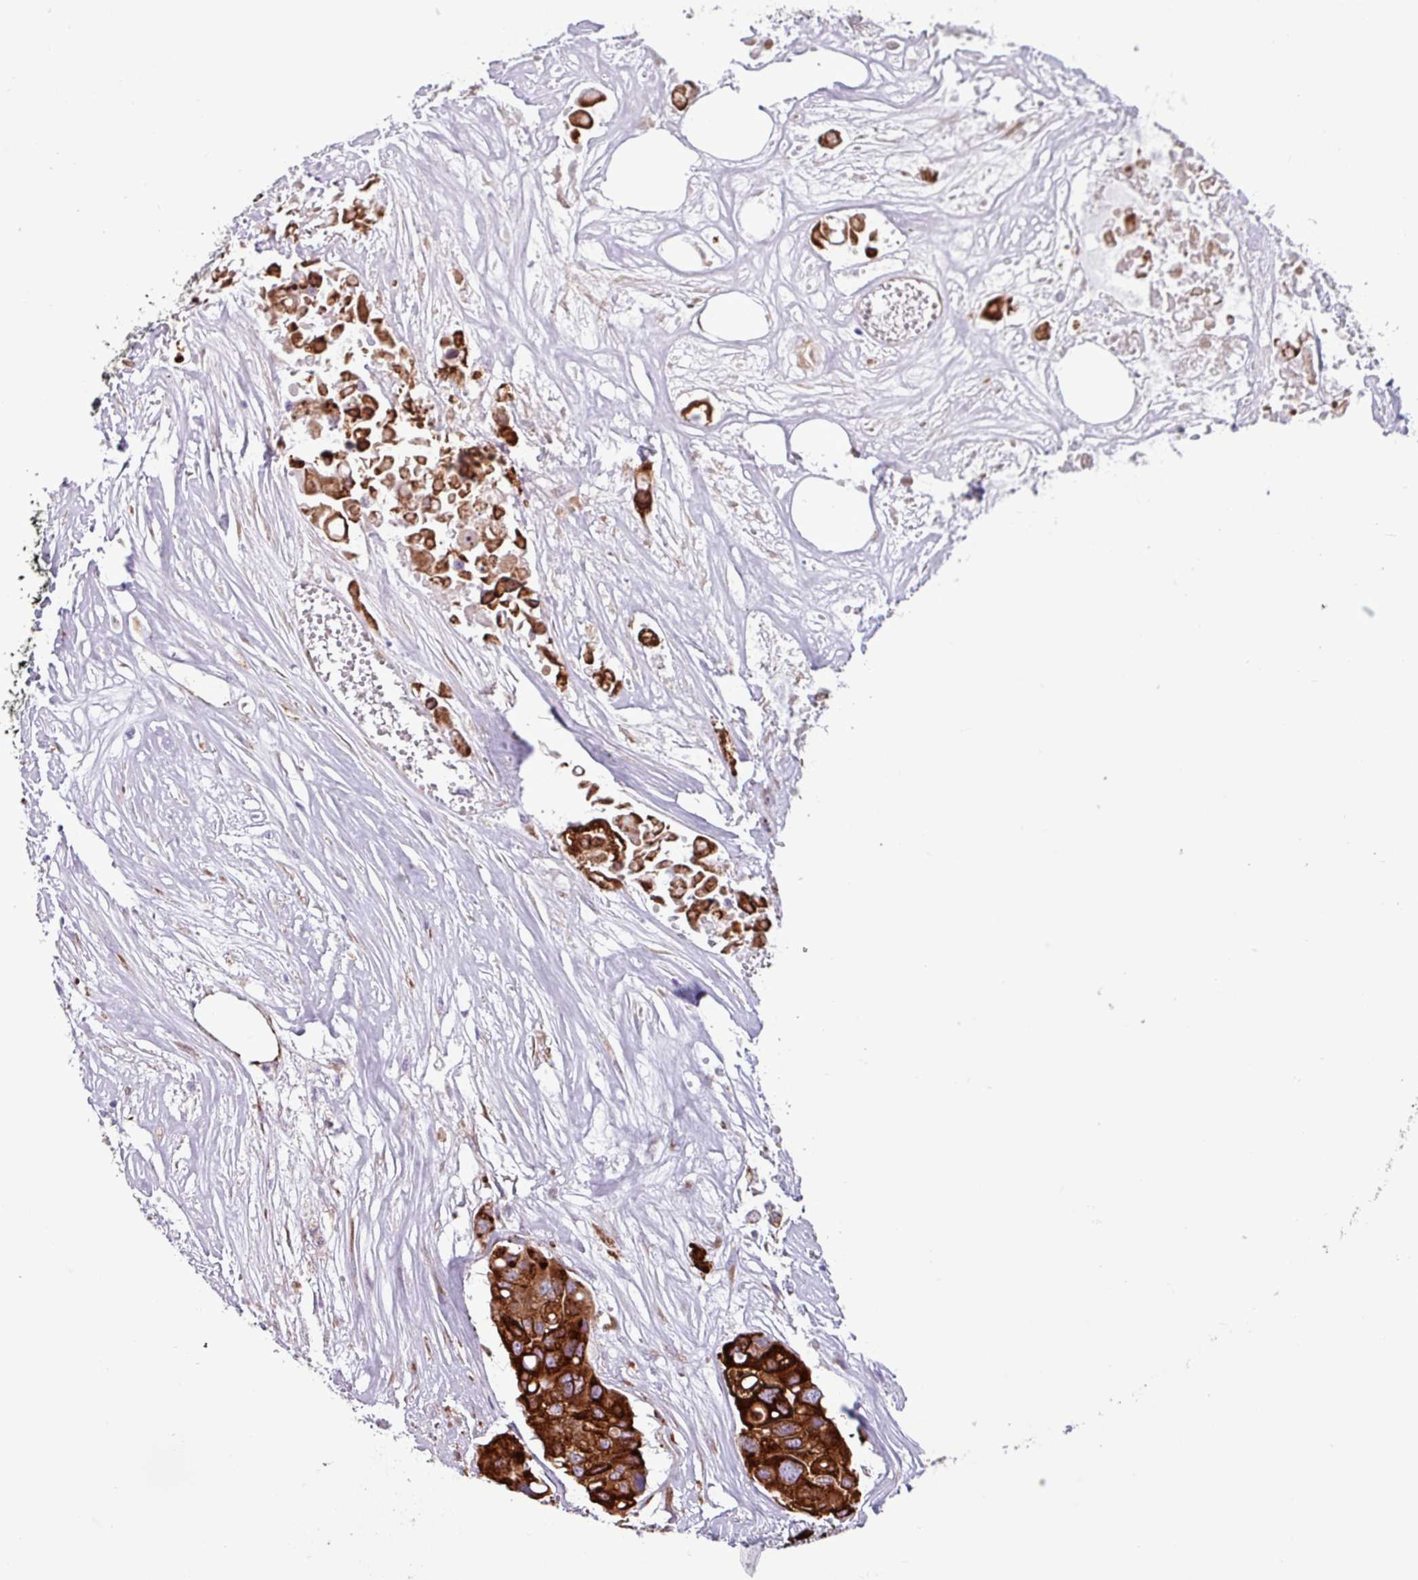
{"staining": {"intensity": "strong", "quantity": ">75%", "location": "cytoplasmic/membranous"}, "tissue": "colorectal cancer", "cell_type": "Tumor cells", "image_type": "cancer", "snomed": [{"axis": "morphology", "description": "Adenocarcinoma, NOS"}, {"axis": "topography", "description": "Colon"}], "caption": "High-power microscopy captured an IHC micrograph of colorectal cancer (adenocarcinoma), revealing strong cytoplasmic/membranous positivity in approximately >75% of tumor cells.", "gene": "PPP1R35", "patient": {"sex": "male", "age": 77}}